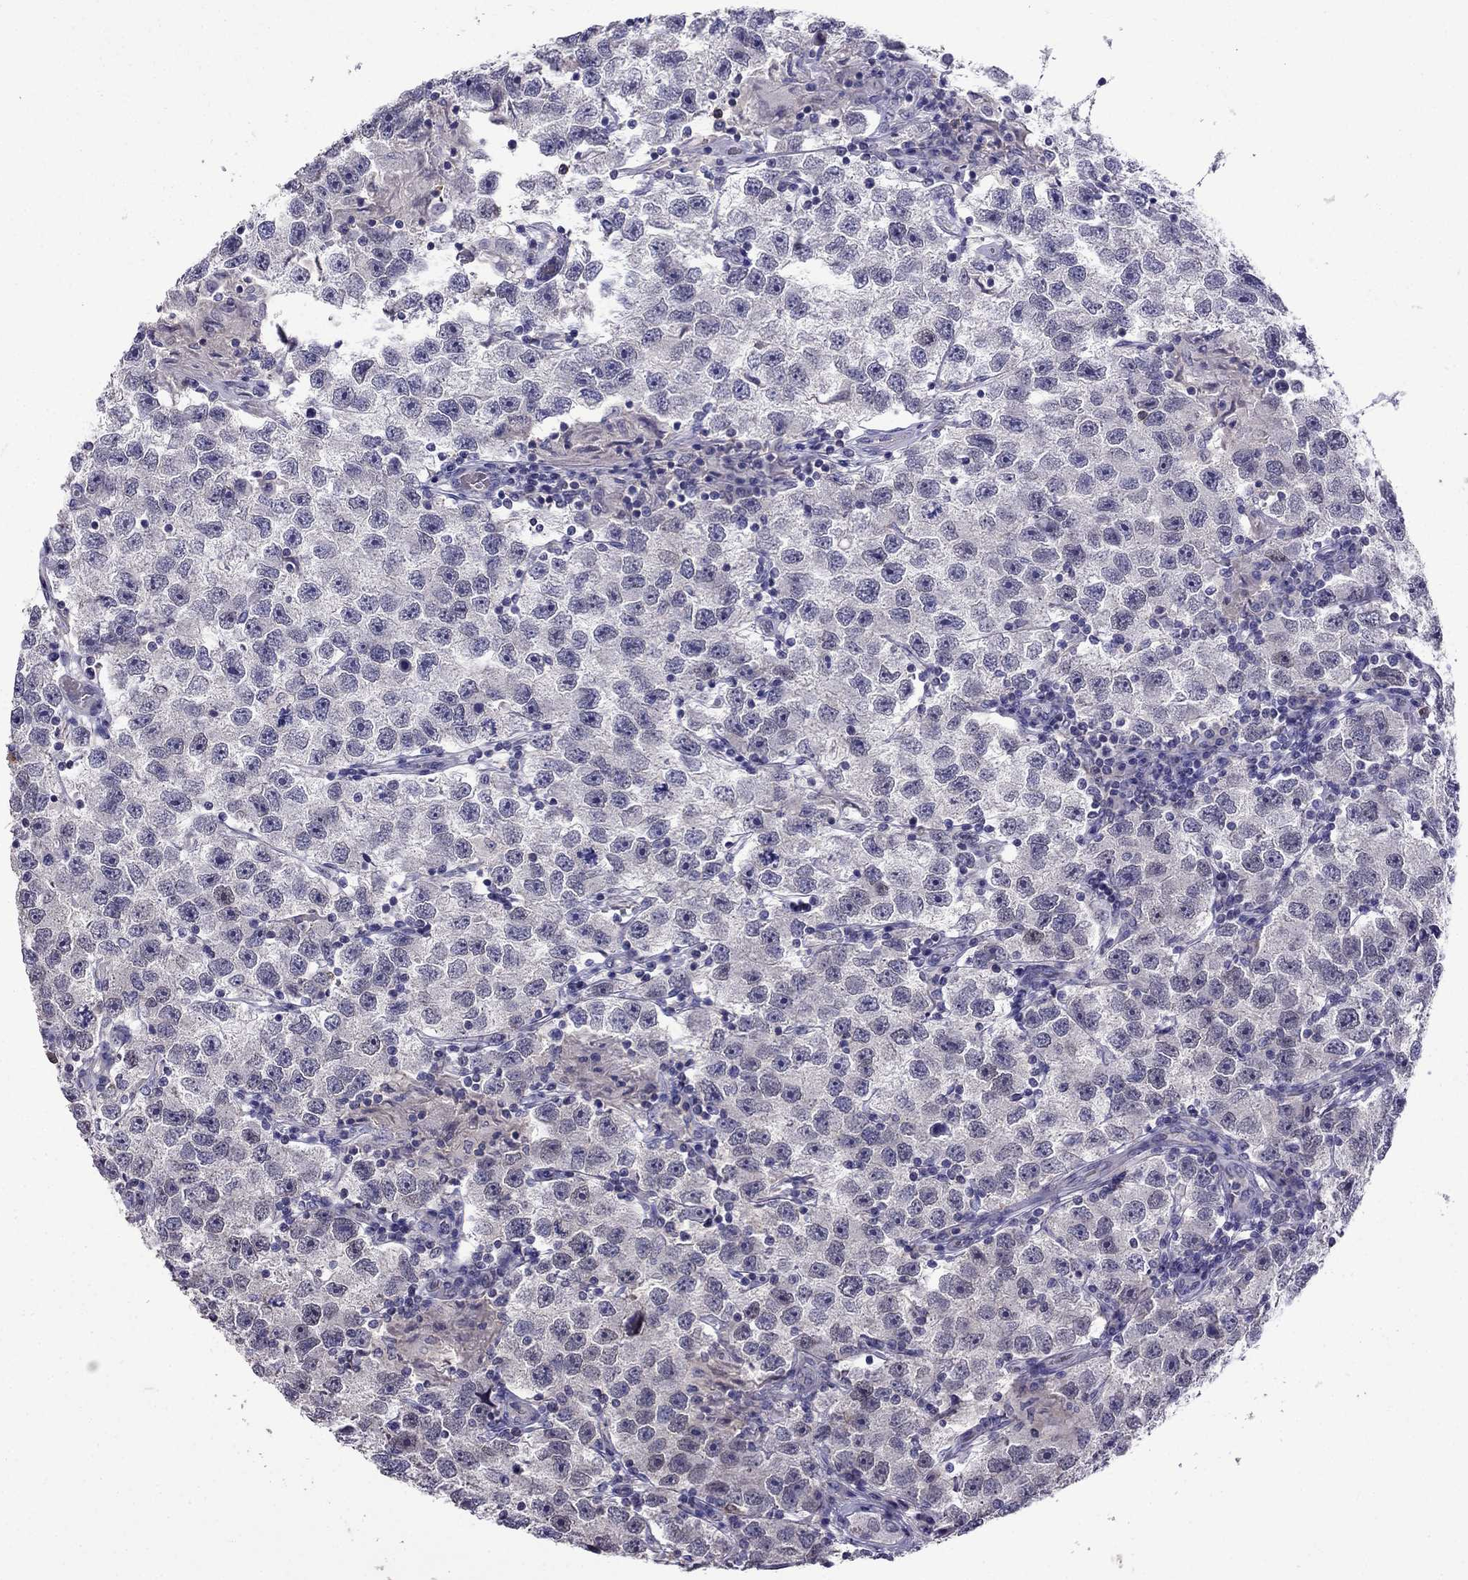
{"staining": {"intensity": "negative", "quantity": "none", "location": "none"}, "tissue": "testis cancer", "cell_type": "Tumor cells", "image_type": "cancer", "snomed": [{"axis": "morphology", "description": "Seminoma, NOS"}, {"axis": "topography", "description": "Testis"}], "caption": "A micrograph of testis cancer (seminoma) stained for a protein shows no brown staining in tumor cells.", "gene": "AQP9", "patient": {"sex": "male", "age": 26}}